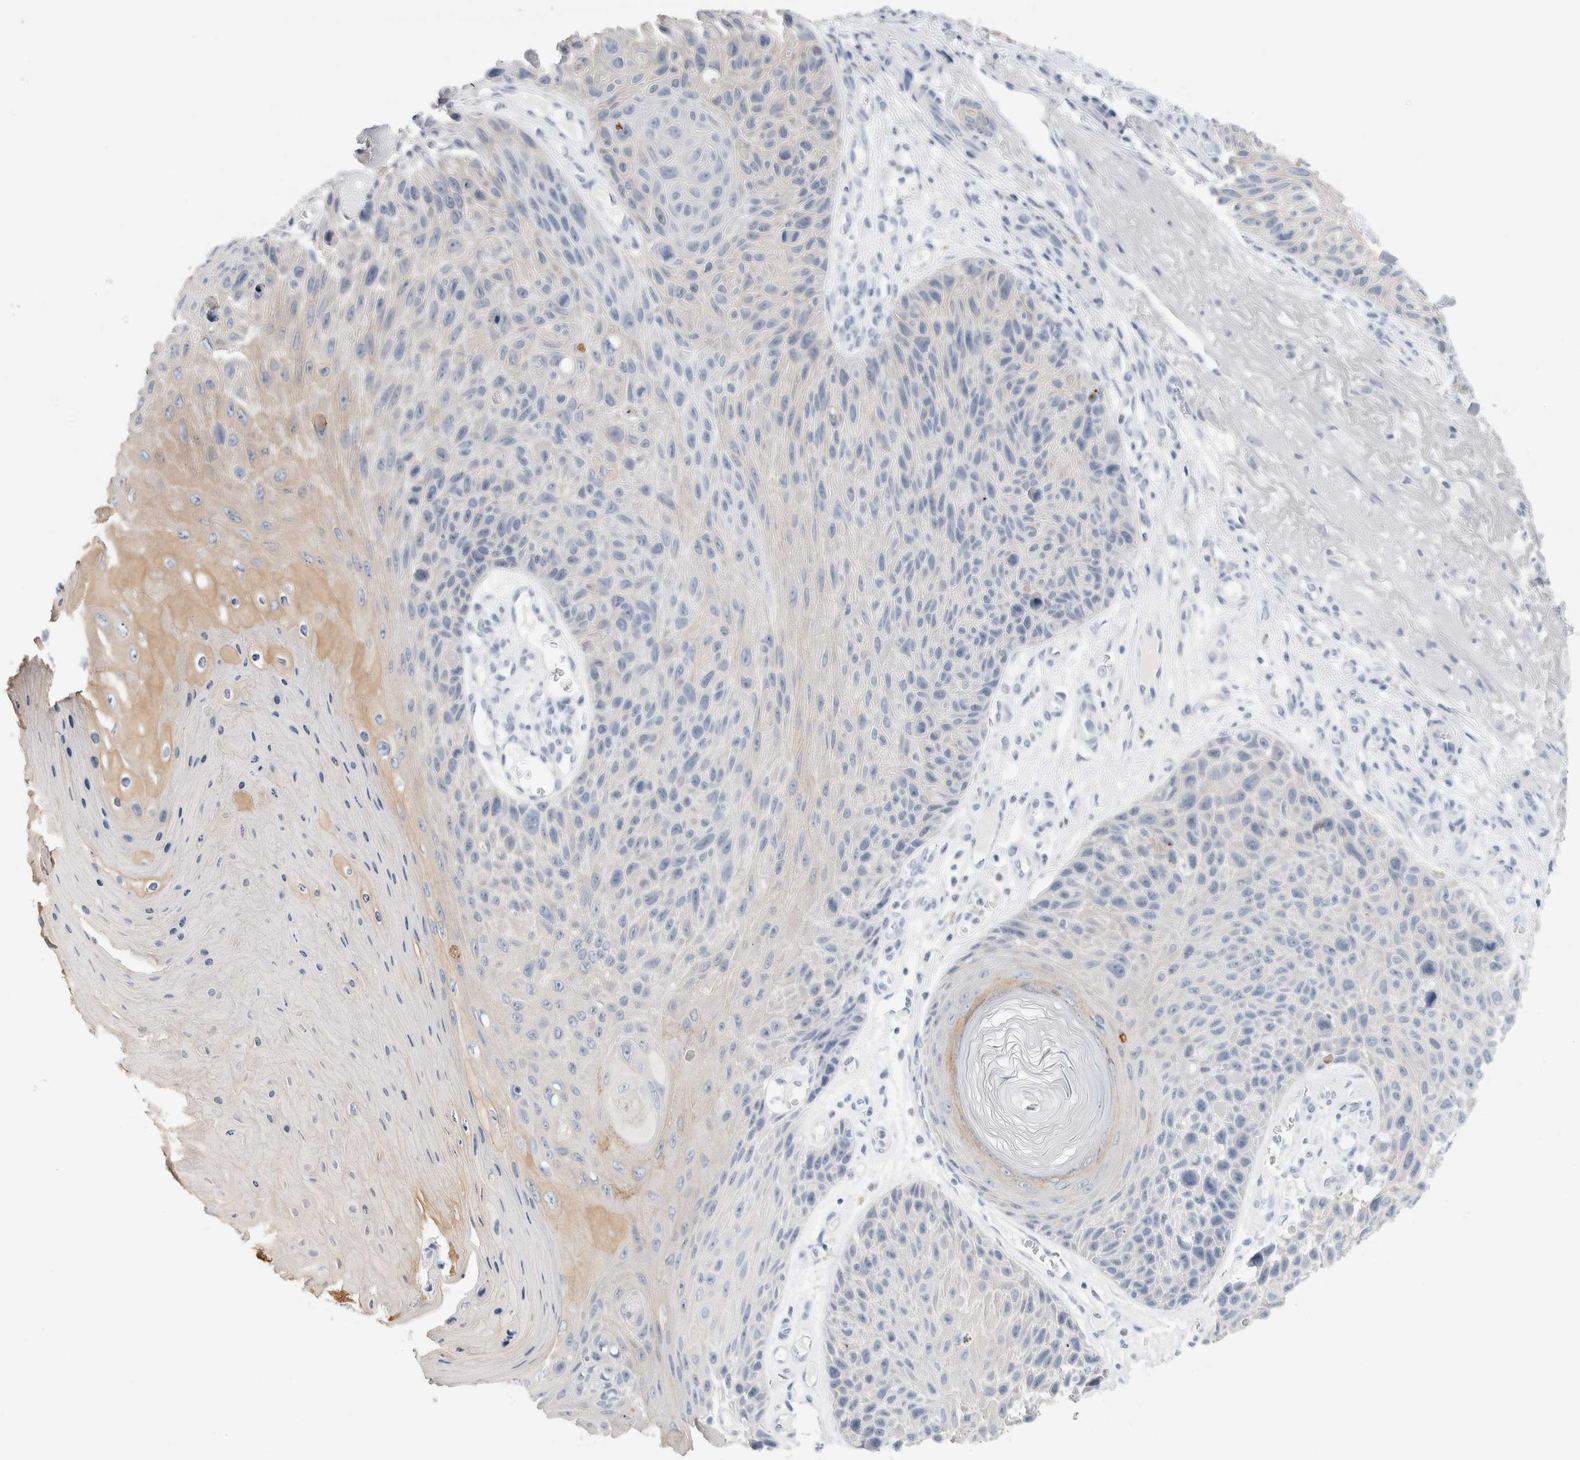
{"staining": {"intensity": "weak", "quantity": "25%-75%", "location": "cytoplasmic/membranous"}, "tissue": "skin cancer", "cell_type": "Tumor cells", "image_type": "cancer", "snomed": [{"axis": "morphology", "description": "Squamous cell carcinoma, NOS"}, {"axis": "topography", "description": "Skin"}], "caption": "DAB (3,3'-diaminobenzidine) immunohistochemical staining of skin squamous cell carcinoma displays weak cytoplasmic/membranous protein staining in approximately 25%-75% of tumor cells.", "gene": "MUC15", "patient": {"sex": "female", "age": 88}}